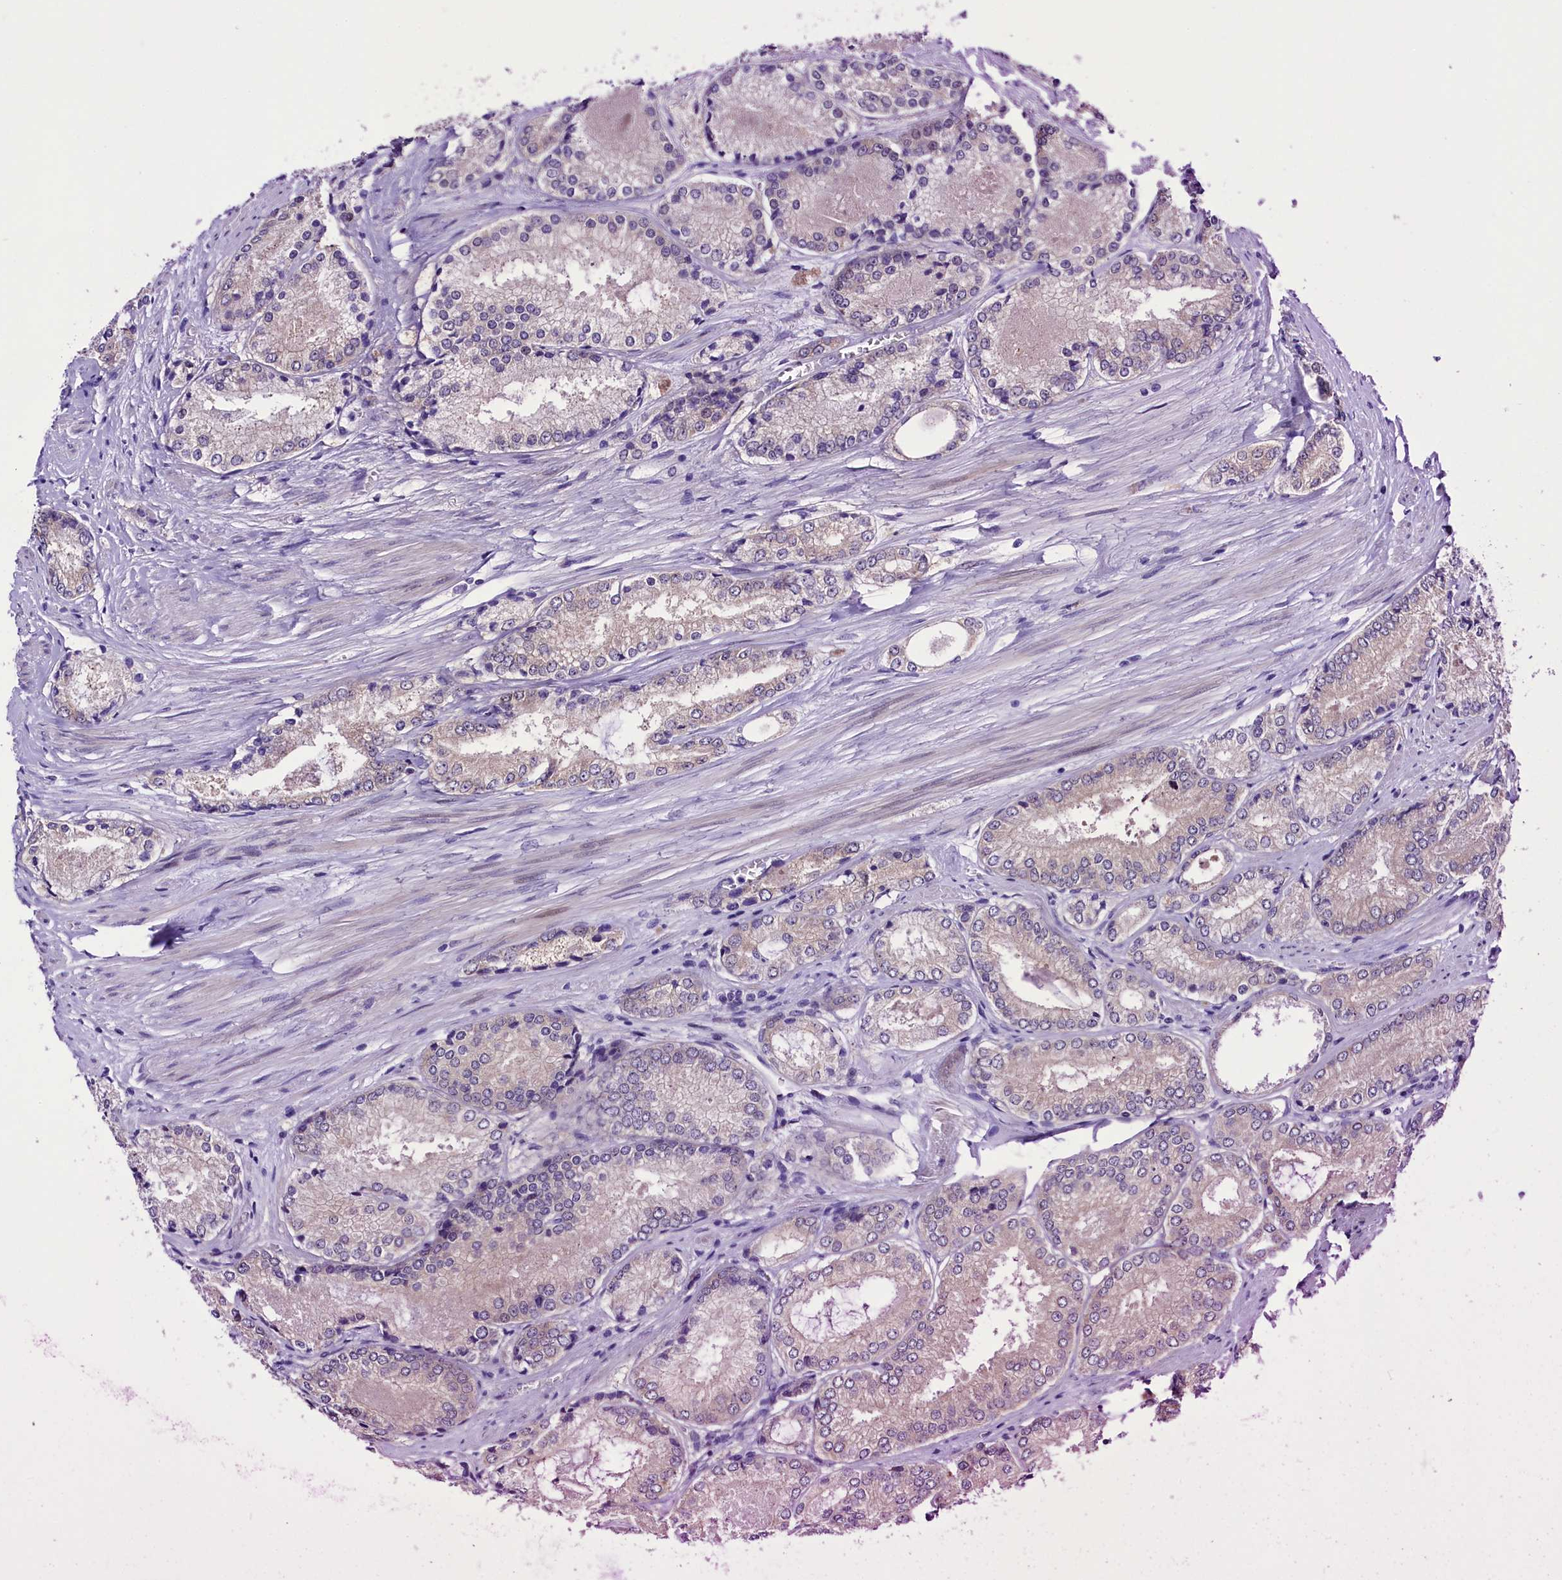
{"staining": {"intensity": "negative", "quantity": "none", "location": "none"}, "tissue": "prostate cancer", "cell_type": "Tumor cells", "image_type": "cancer", "snomed": [{"axis": "morphology", "description": "Adenocarcinoma, Low grade"}, {"axis": "topography", "description": "Prostate"}], "caption": "Prostate cancer stained for a protein using immunohistochemistry displays no positivity tumor cells.", "gene": "CCDC106", "patient": {"sex": "male", "age": 68}}